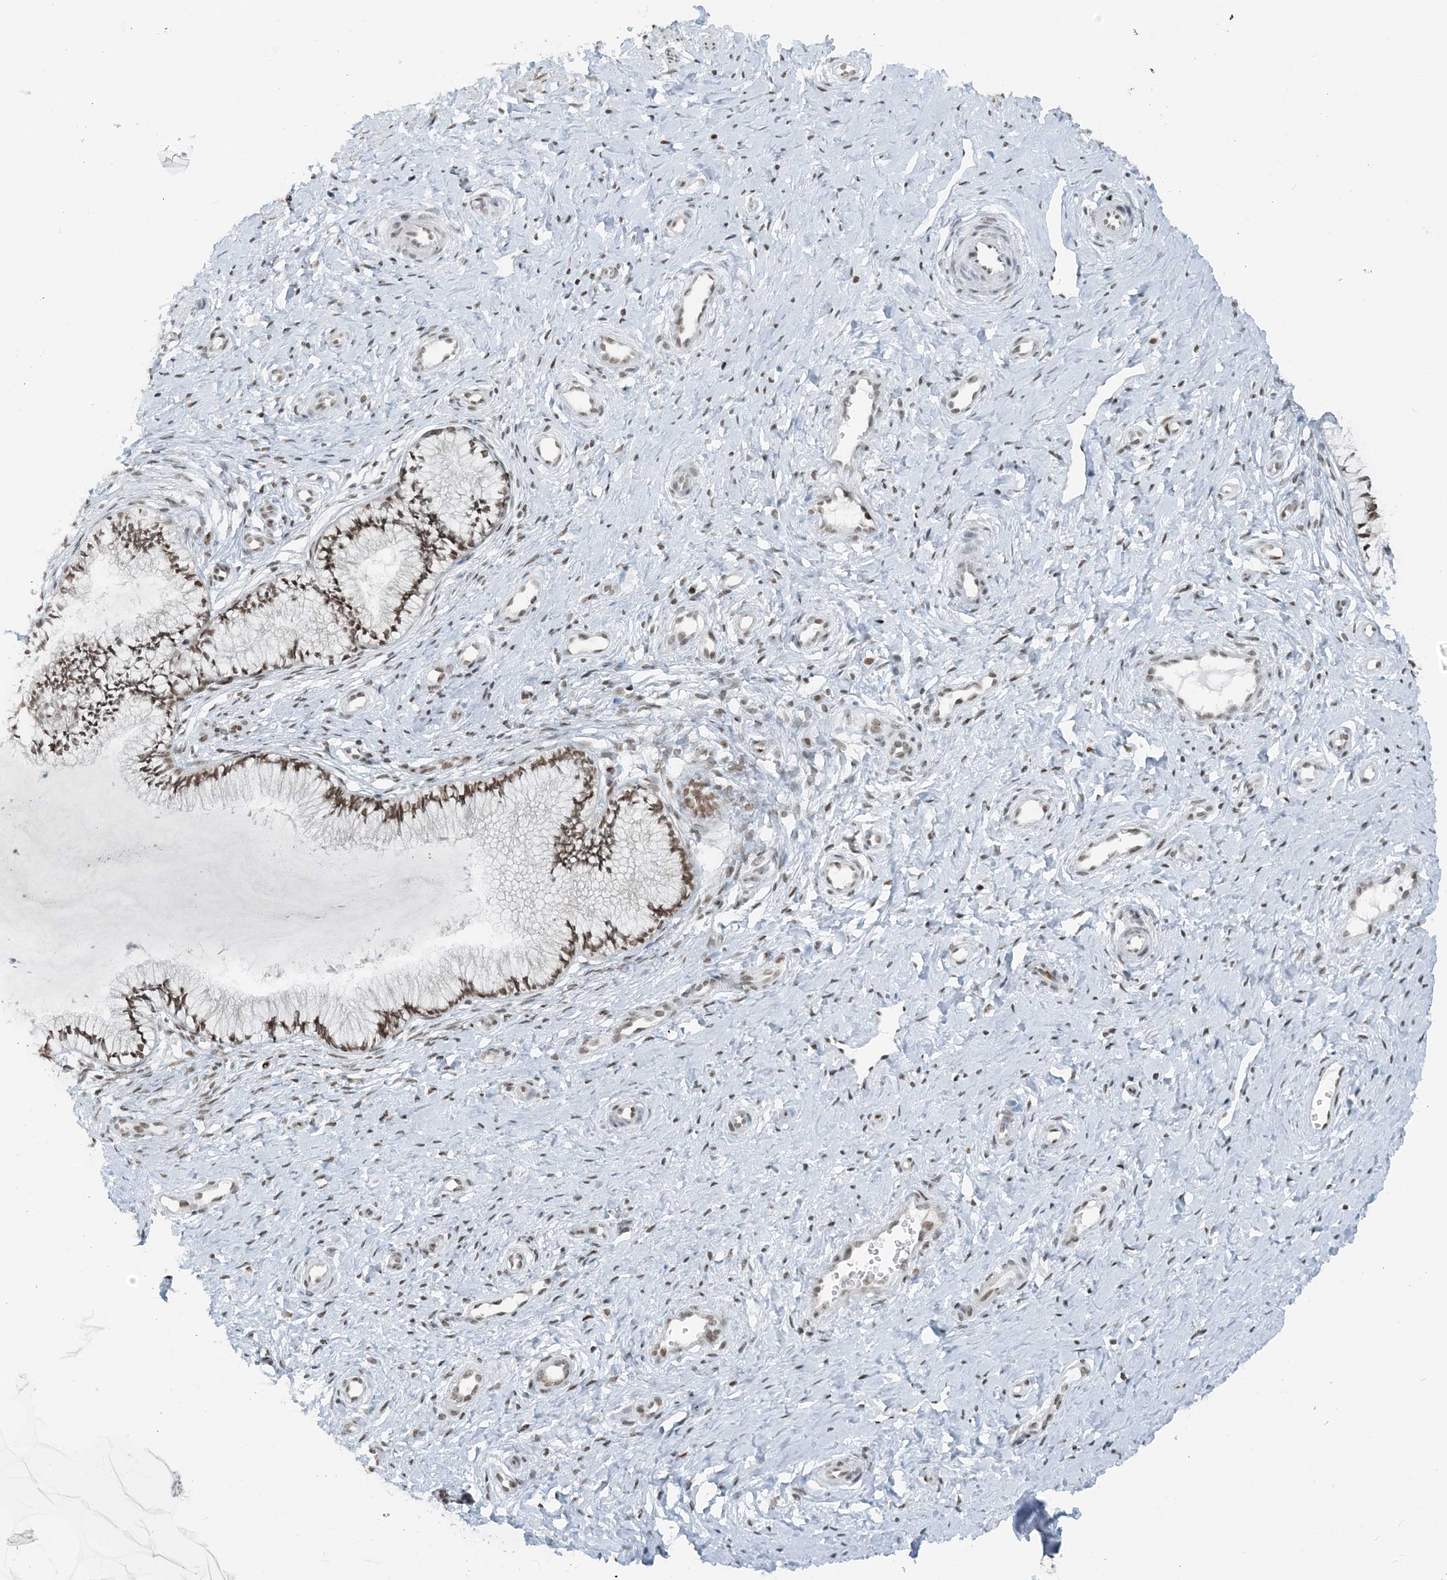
{"staining": {"intensity": "moderate", "quantity": ">75%", "location": "nuclear"}, "tissue": "cervix", "cell_type": "Glandular cells", "image_type": "normal", "snomed": [{"axis": "morphology", "description": "Normal tissue, NOS"}, {"axis": "topography", "description": "Cervix"}], "caption": "IHC micrograph of unremarkable cervix: cervix stained using IHC shows medium levels of moderate protein expression localized specifically in the nuclear of glandular cells, appearing as a nuclear brown color.", "gene": "ZNF500", "patient": {"sex": "female", "age": 36}}